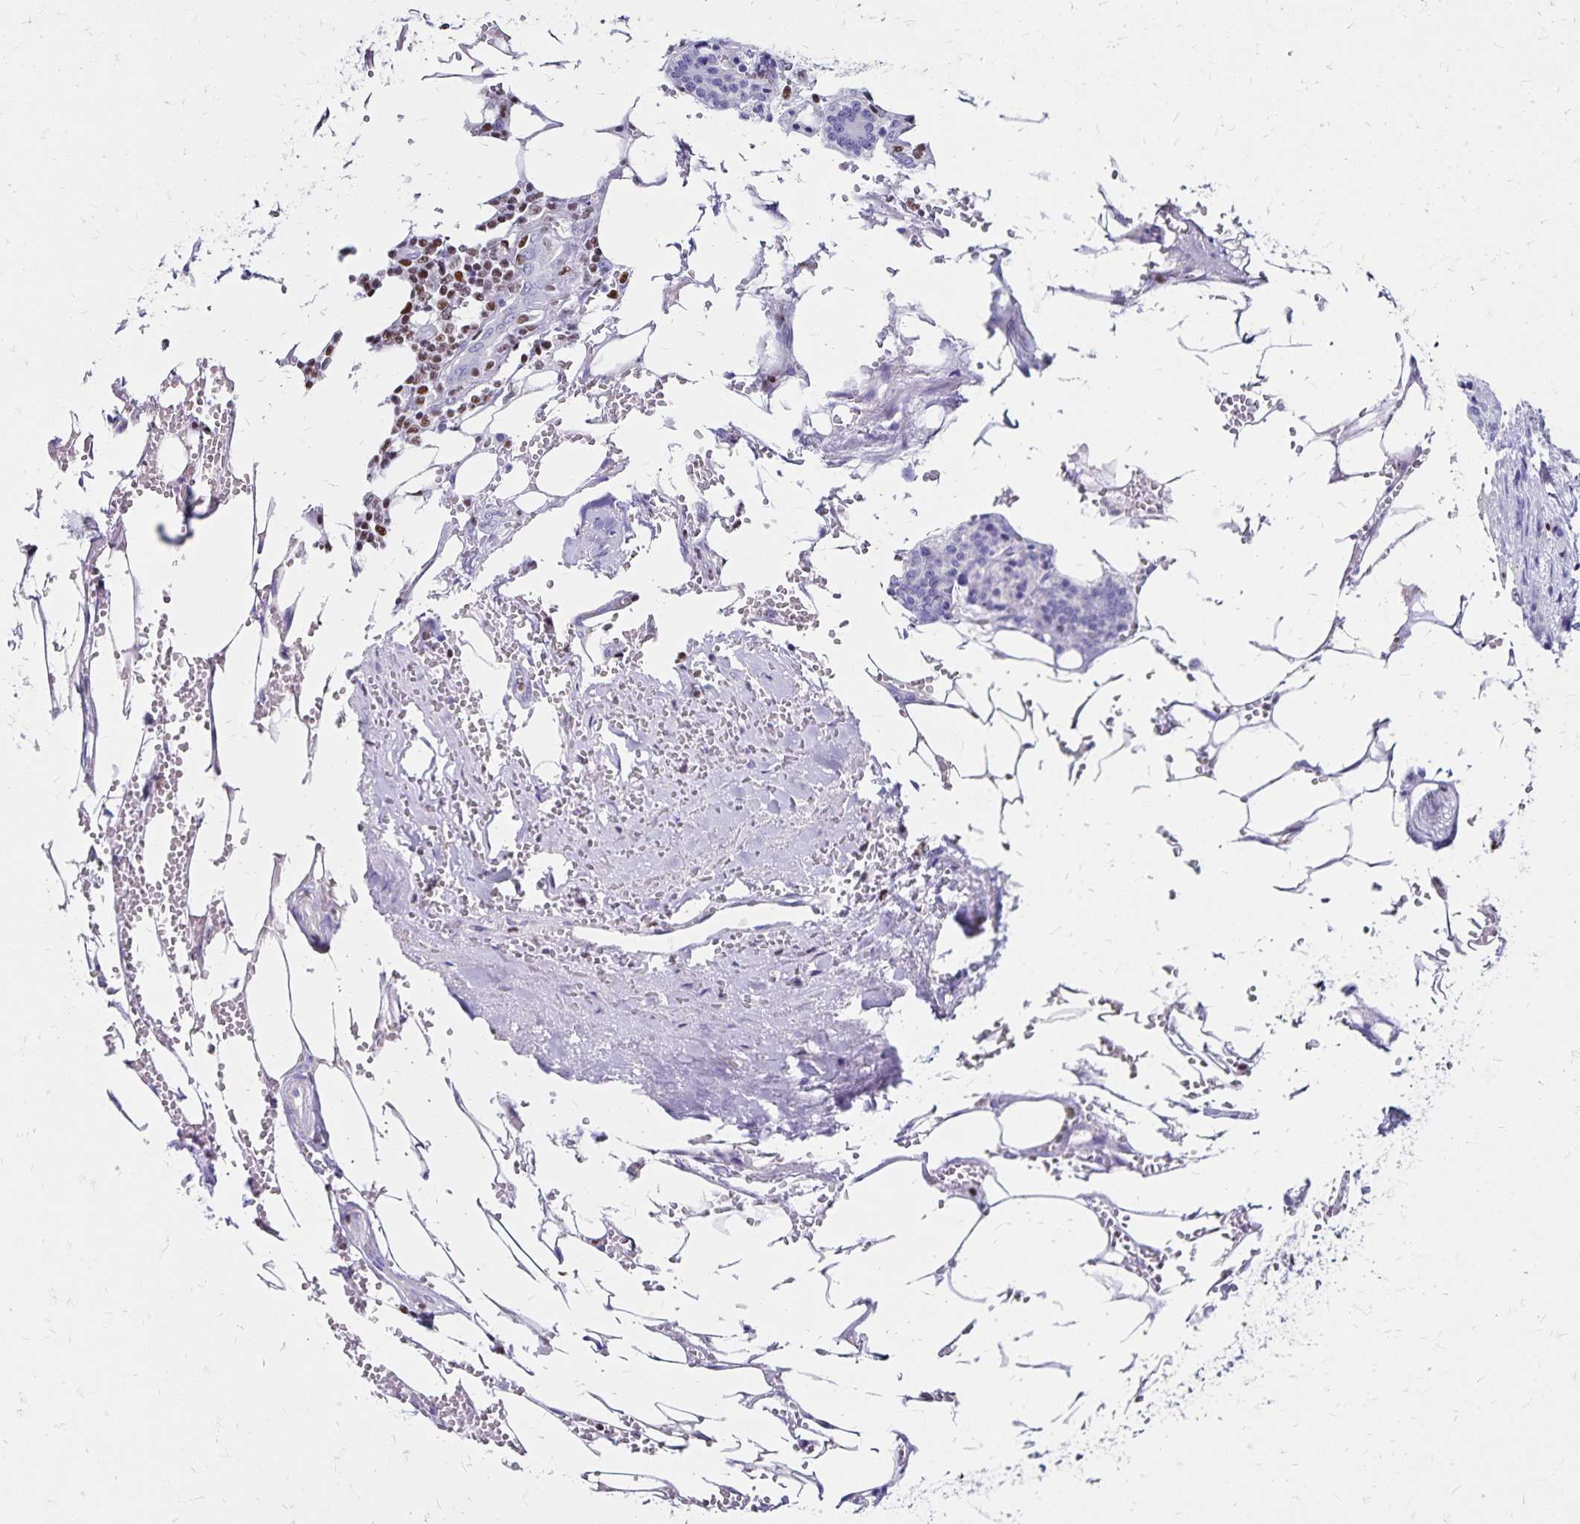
{"staining": {"intensity": "negative", "quantity": "none", "location": "none"}, "tissue": "carcinoid", "cell_type": "Tumor cells", "image_type": "cancer", "snomed": [{"axis": "morphology", "description": "Carcinoid, malignant, NOS"}, {"axis": "topography", "description": "Small intestine"}], "caption": "Human carcinoid (malignant) stained for a protein using IHC displays no expression in tumor cells.", "gene": "IKZF1", "patient": {"sex": "female", "age": 73}}